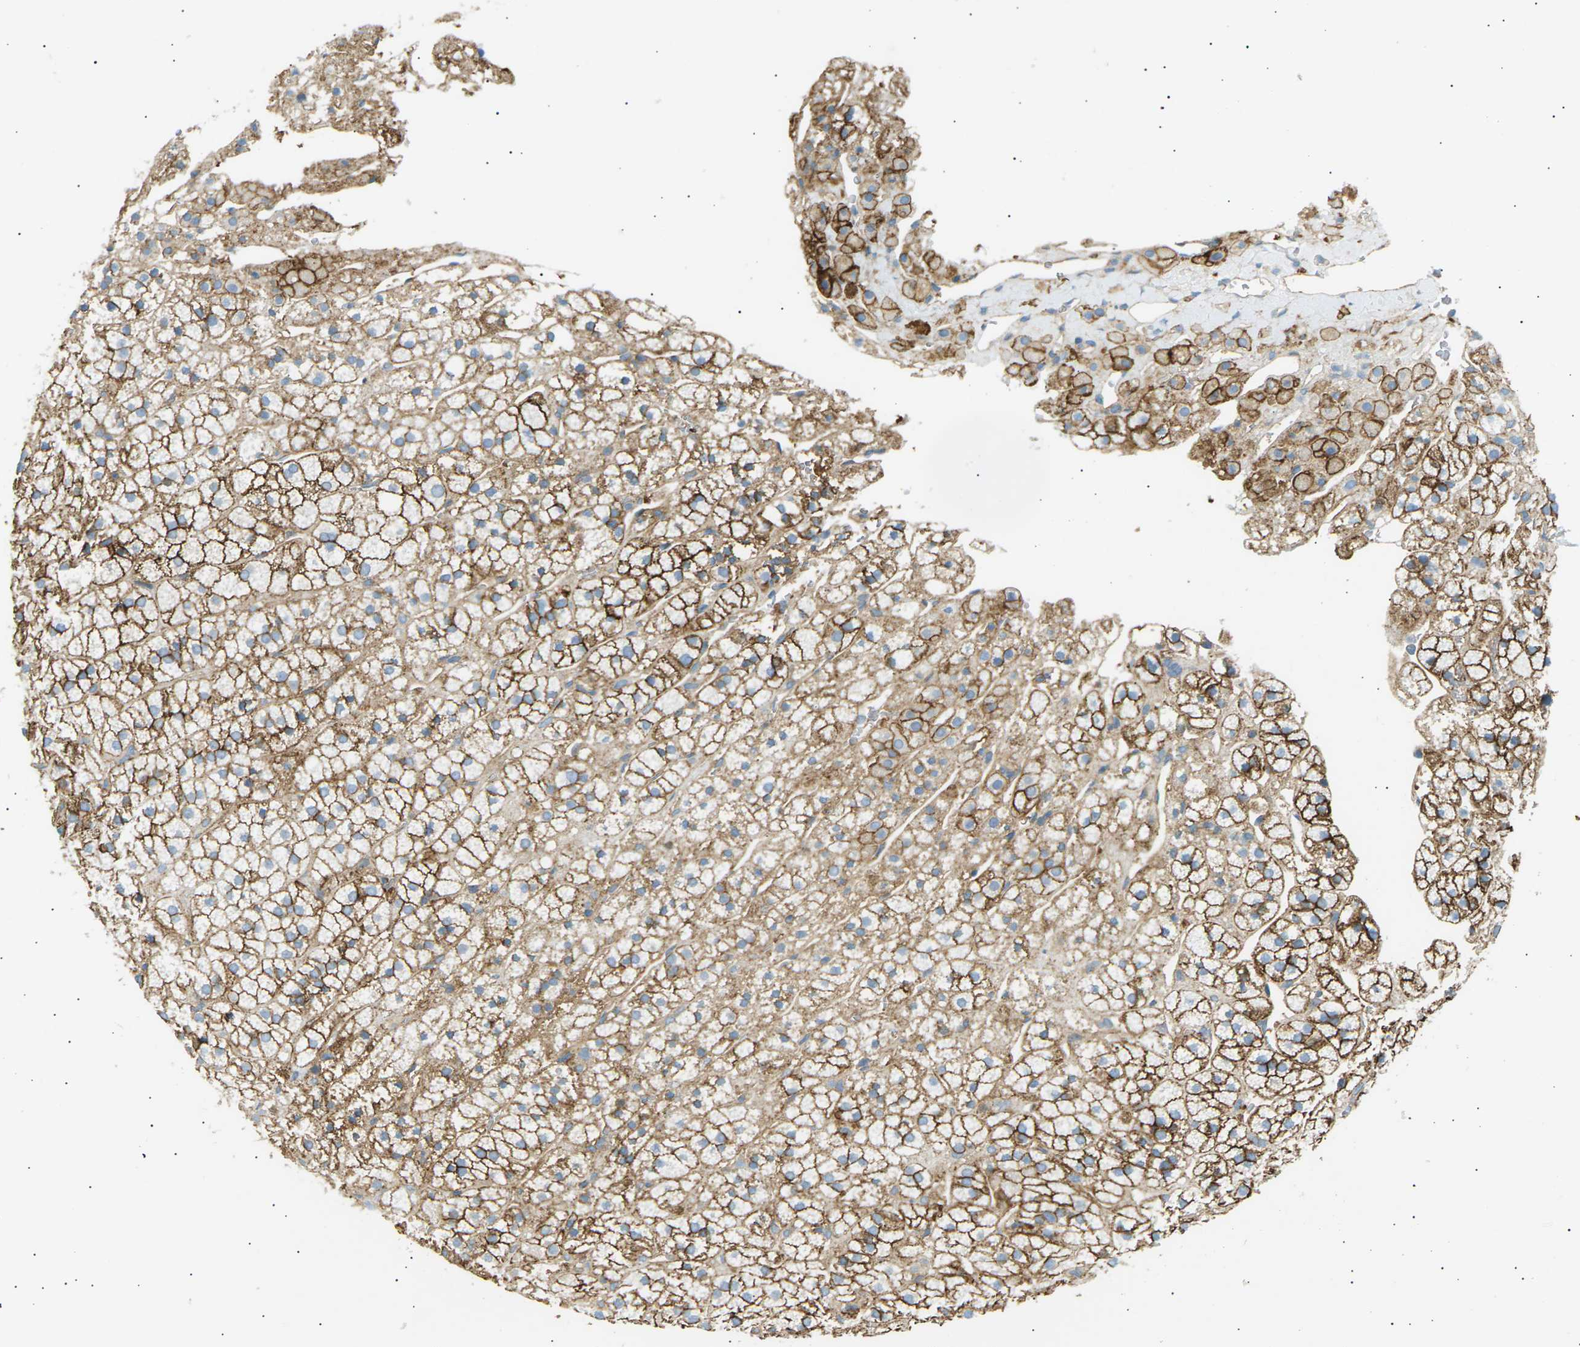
{"staining": {"intensity": "strong", "quantity": ">75%", "location": "cytoplasmic/membranous"}, "tissue": "adrenal gland", "cell_type": "Glandular cells", "image_type": "normal", "snomed": [{"axis": "morphology", "description": "Normal tissue, NOS"}, {"axis": "topography", "description": "Adrenal gland"}], "caption": "Immunohistochemical staining of unremarkable human adrenal gland reveals high levels of strong cytoplasmic/membranous staining in approximately >75% of glandular cells. The staining was performed using DAB to visualize the protein expression in brown, while the nuclei were stained in blue with hematoxylin (Magnification: 20x).", "gene": "ATP2B4", "patient": {"sex": "male", "age": 56}}